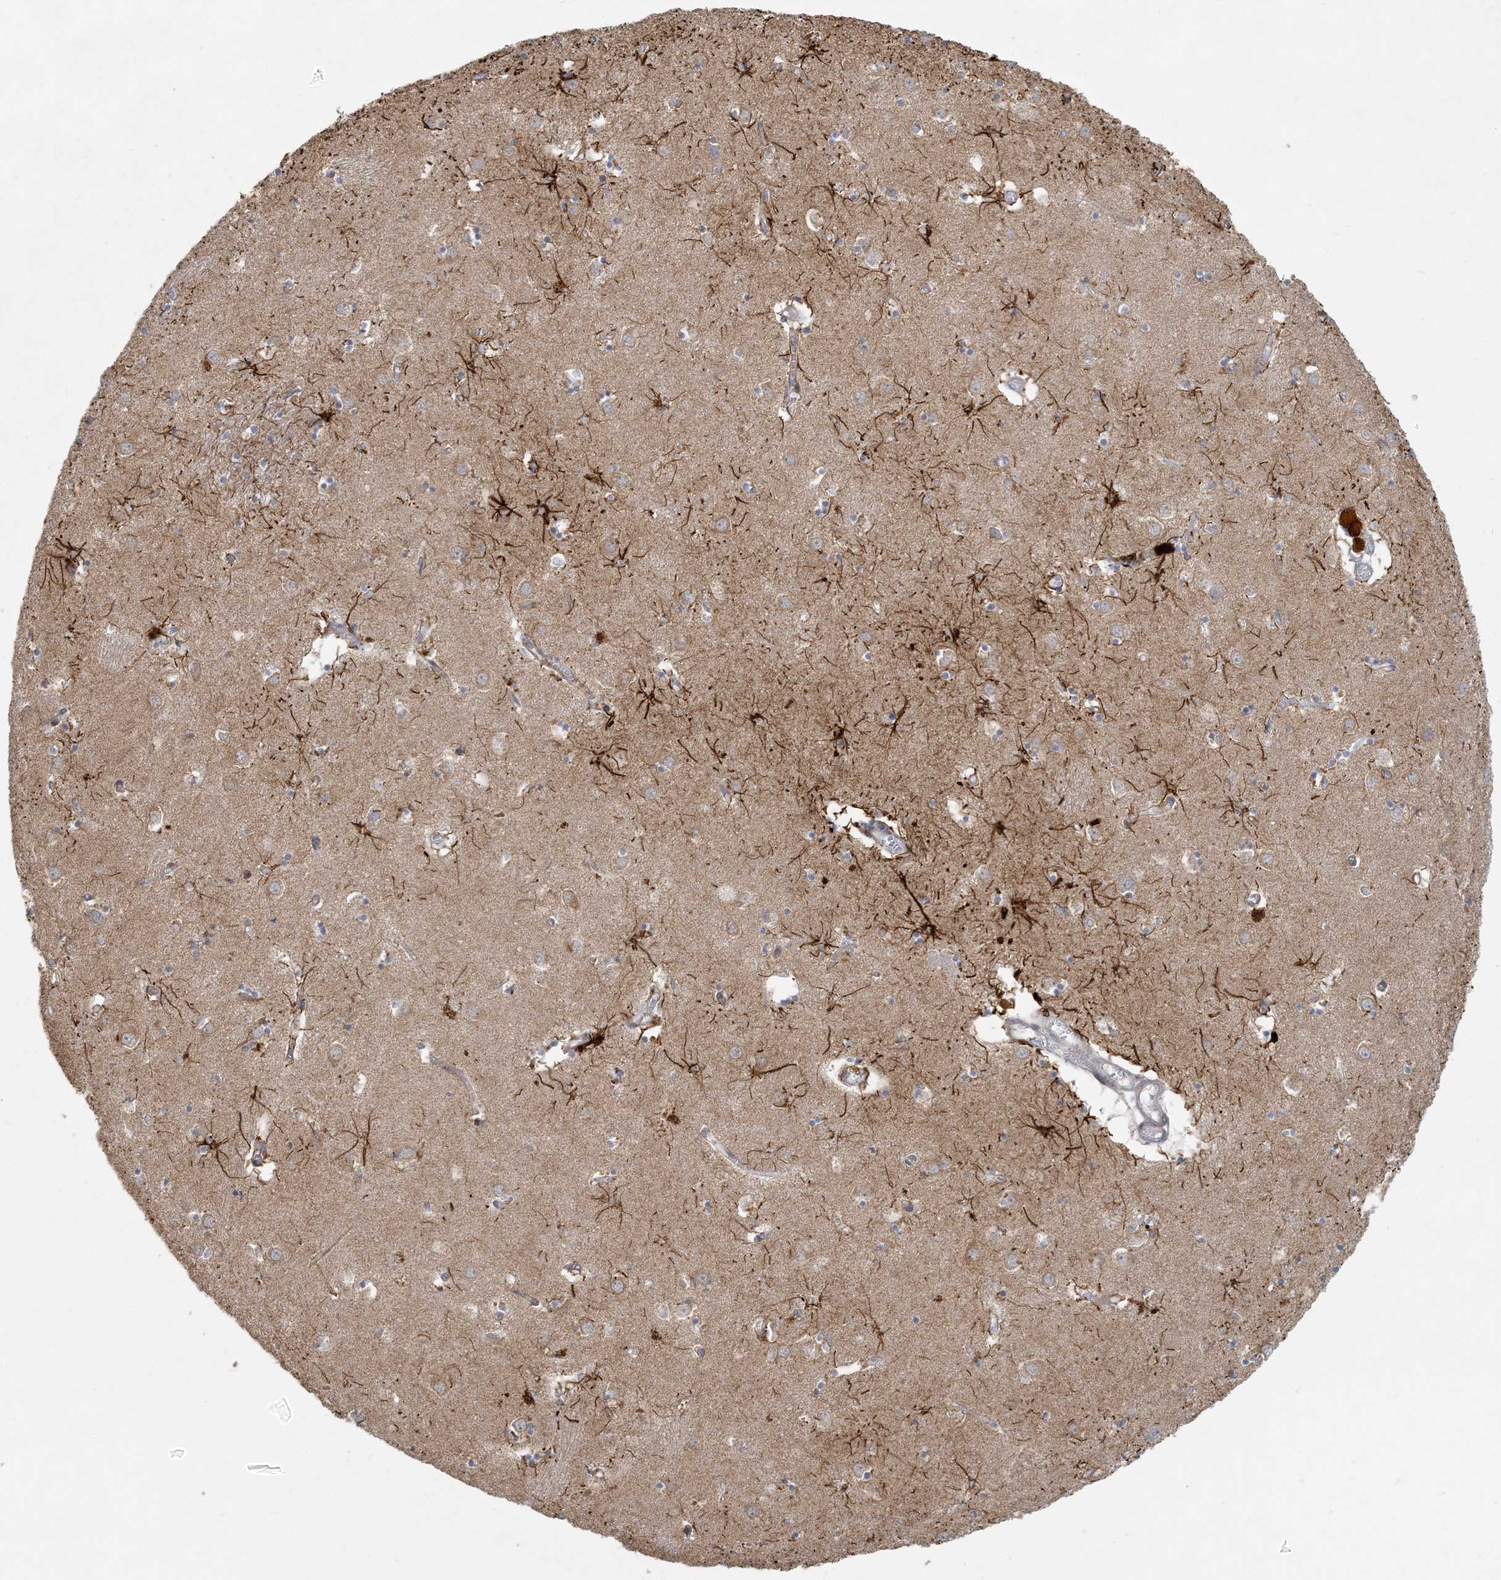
{"staining": {"intensity": "strong", "quantity": "<25%", "location": "cytoplasmic/membranous"}, "tissue": "caudate", "cell_type": "Glial cells", "image_type": "normal", "snomed": [{"axis": "morphology", "description": "Normal tissue, NOS"}, {"axis": "topography", "description": "Lateral ventricle wall"}], "caption": "Protein staining reveals strong cytoplasmic/membranous expression in about <25% of glial cells in normal caudate.", "gene": "MCAT", "patient": {"sex": "male", "age": 70}}